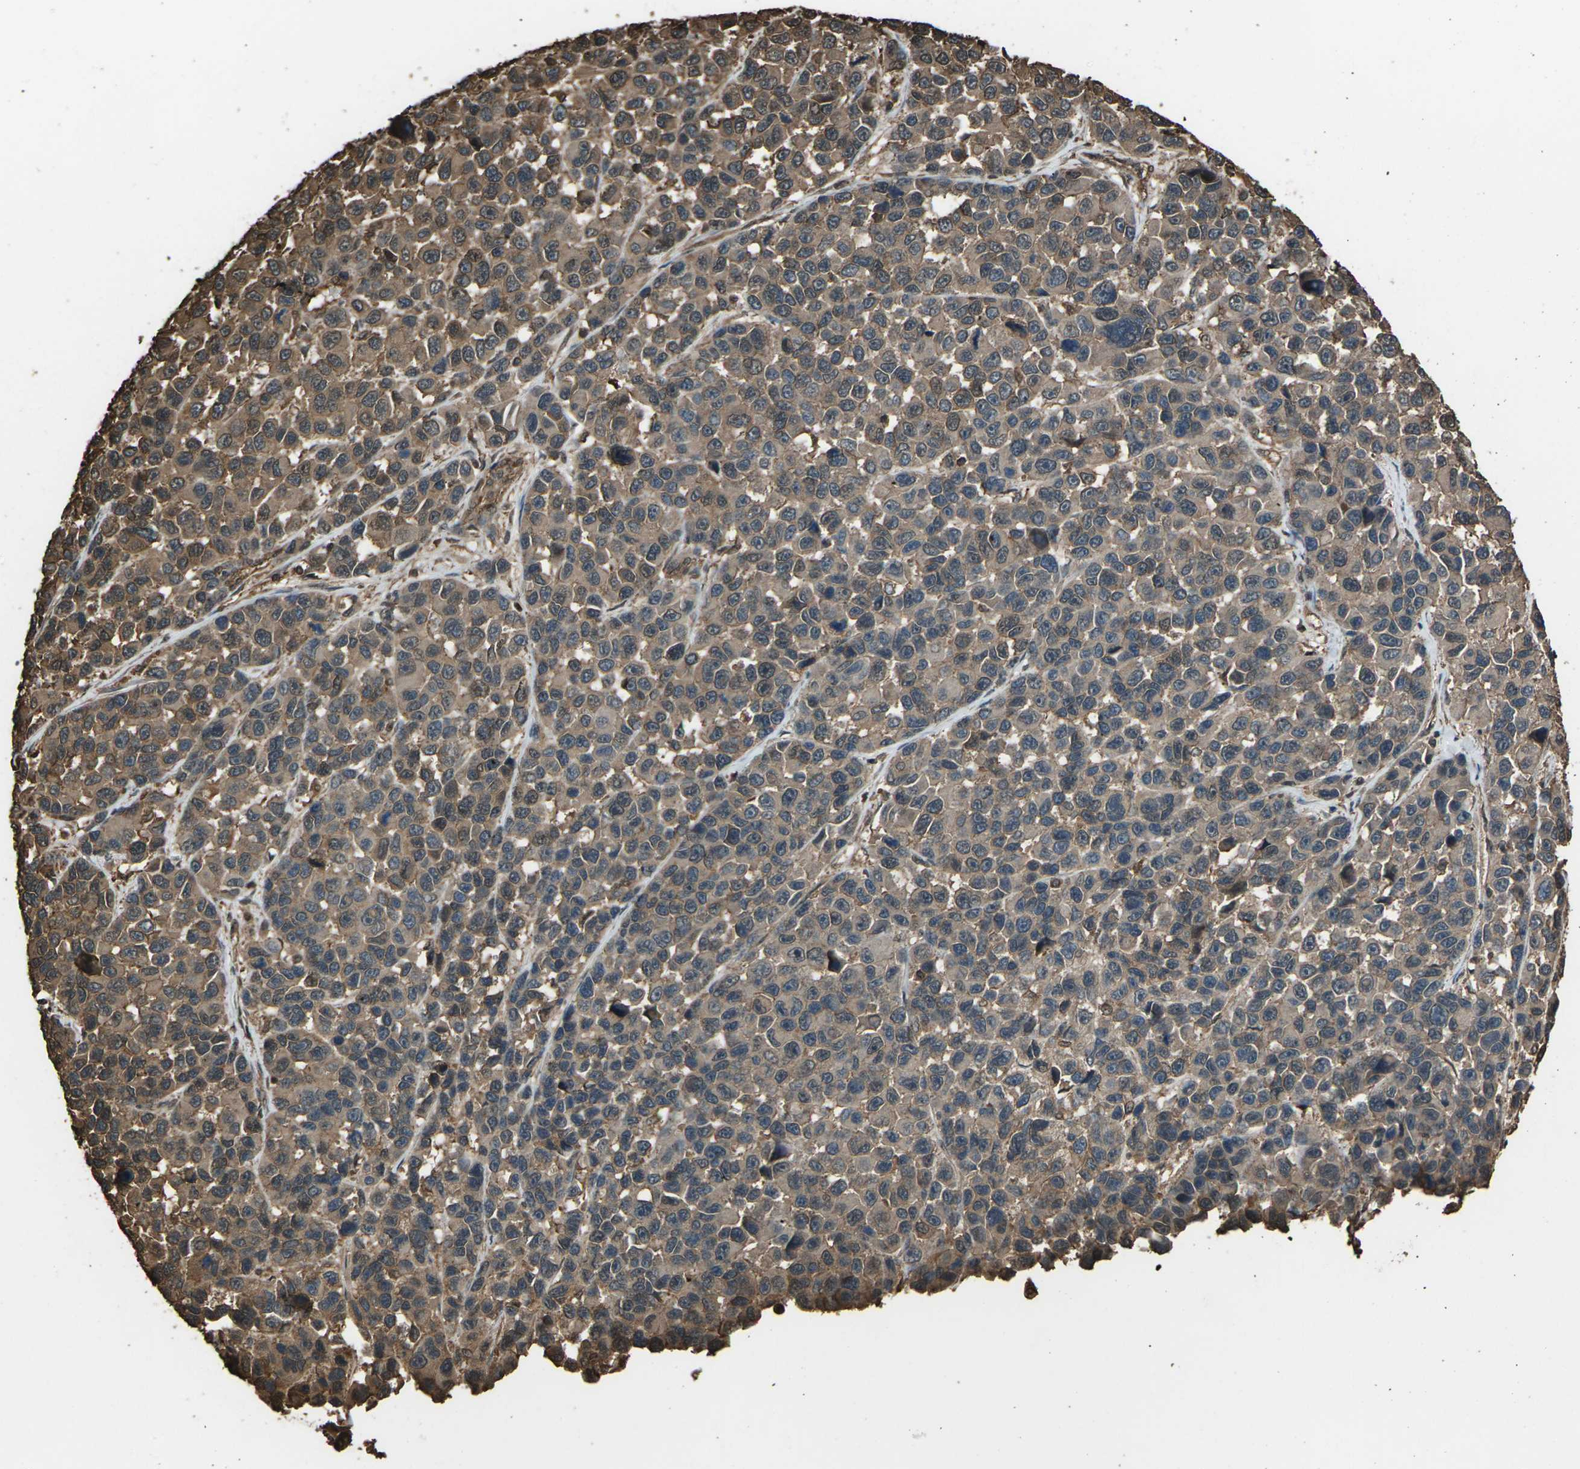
{"staining": {"intensity": "moderate", "quantity": ">75%", "location": "cytoplasmic/membranous"}, "tissue": "melanoma", "cell_type": "Tumor cells", "image_type": "cancer", "snomed": [{"axis": "morphology", "description": "Malignant melanoma, NOS"}, {"axis": "topography", "description": "Skin"}], "caption": "A high-resolution histopathology image shows immunohistochemistry staining of melanoma, which exhibits moderate cytoplasmic/membranous positivity in approximately >75% of tumor cells.", "gene": "DHPS", "patient": {"sex": "male", "age": 53}}